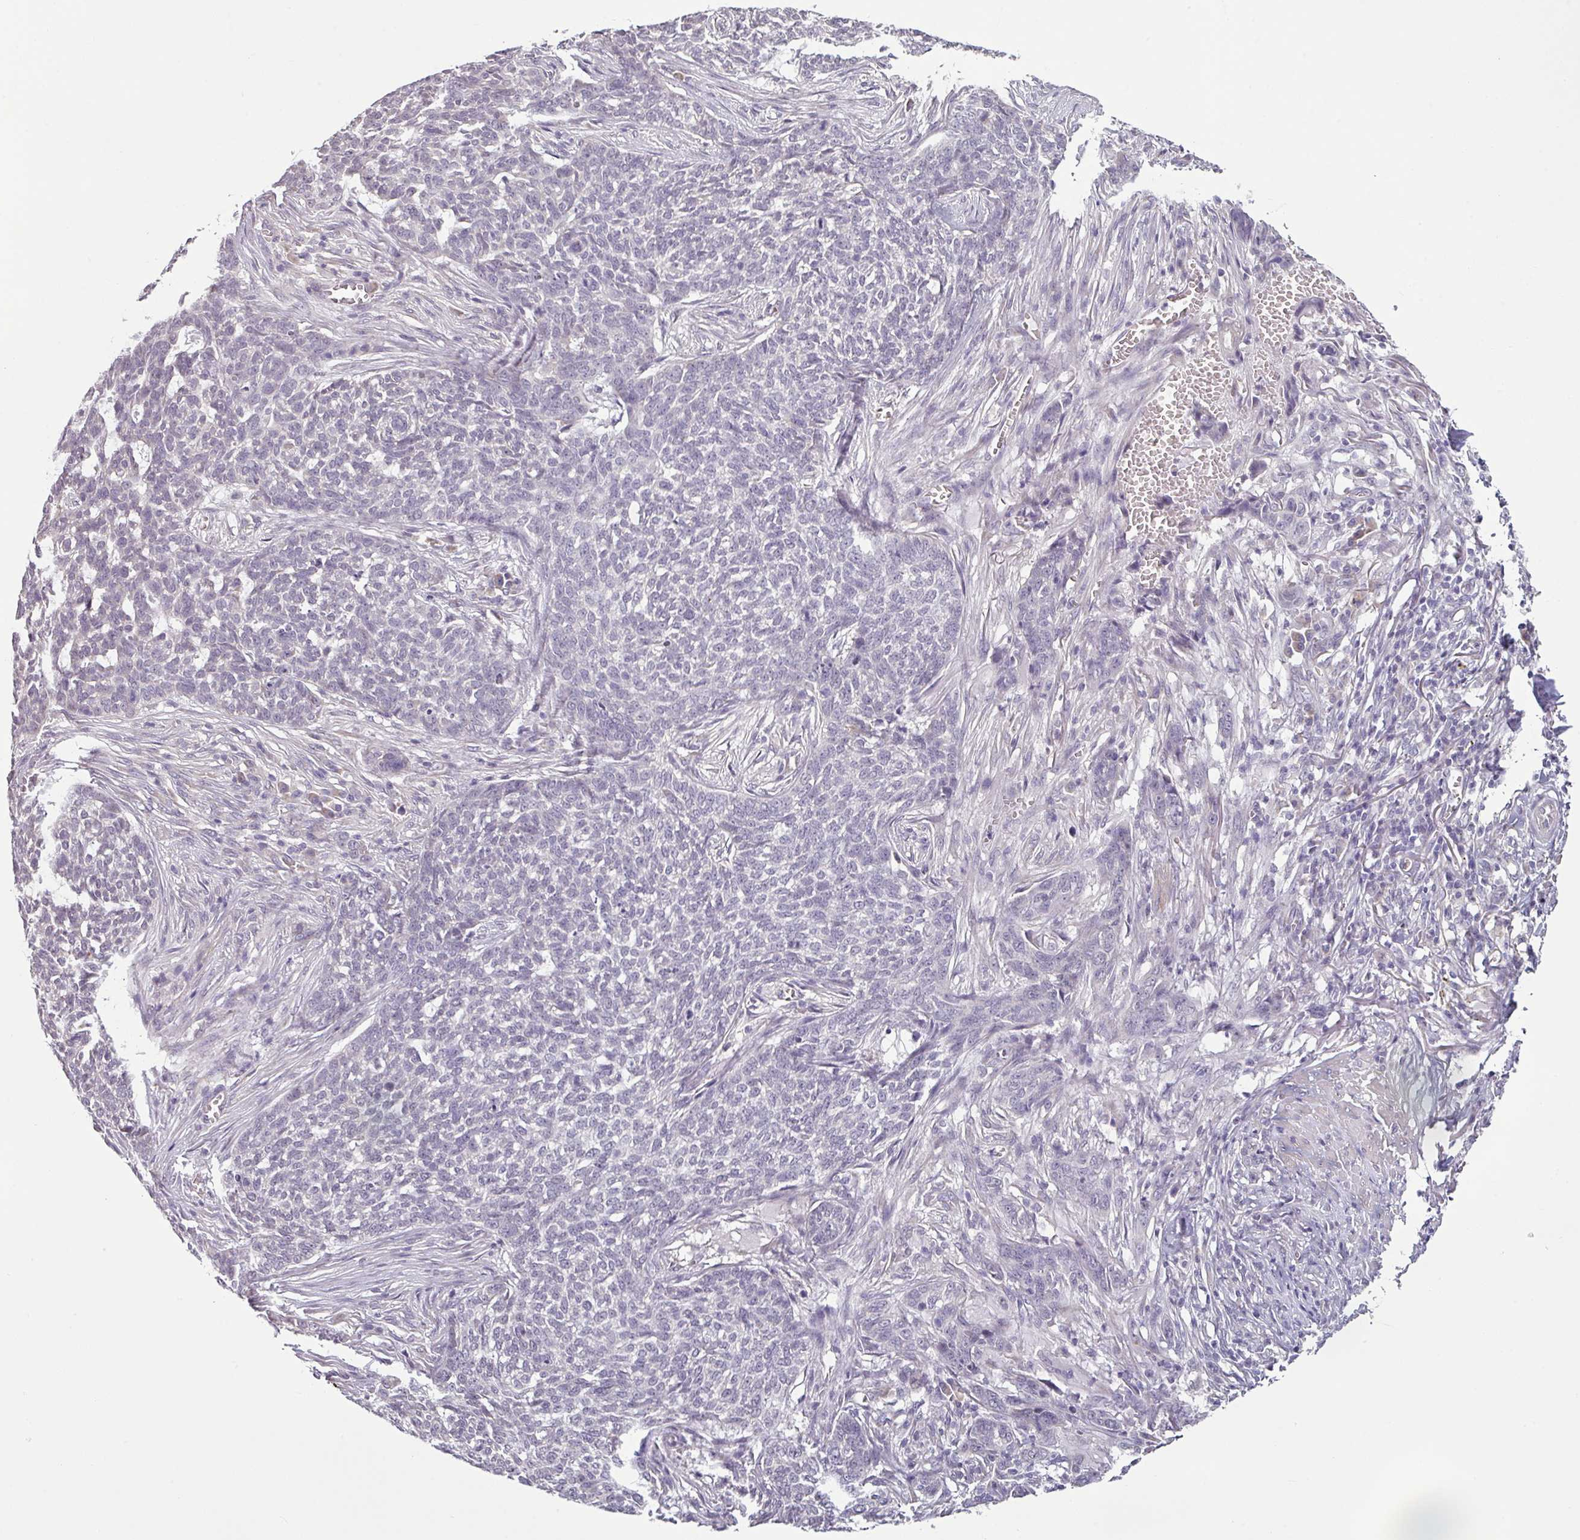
{"staining": {"intensity": "negative", "quantity": "none", "location": "none"}, "tissue": "skin cancer", "cell_type": "Tumor cells", "image_type": "cancer", "snomed": [{"axis": "morphology", "description": "Basal cell carcinoma"}, {"axis": "topography", "description": "Skin"}], "caption": "Skin cancer (basal cell carcinoma) was stained to show a protein in brown. There is no significant expression in tumor cells.", "gene": "OR52D1", "patient": {"sex": "male", "age": 85}}